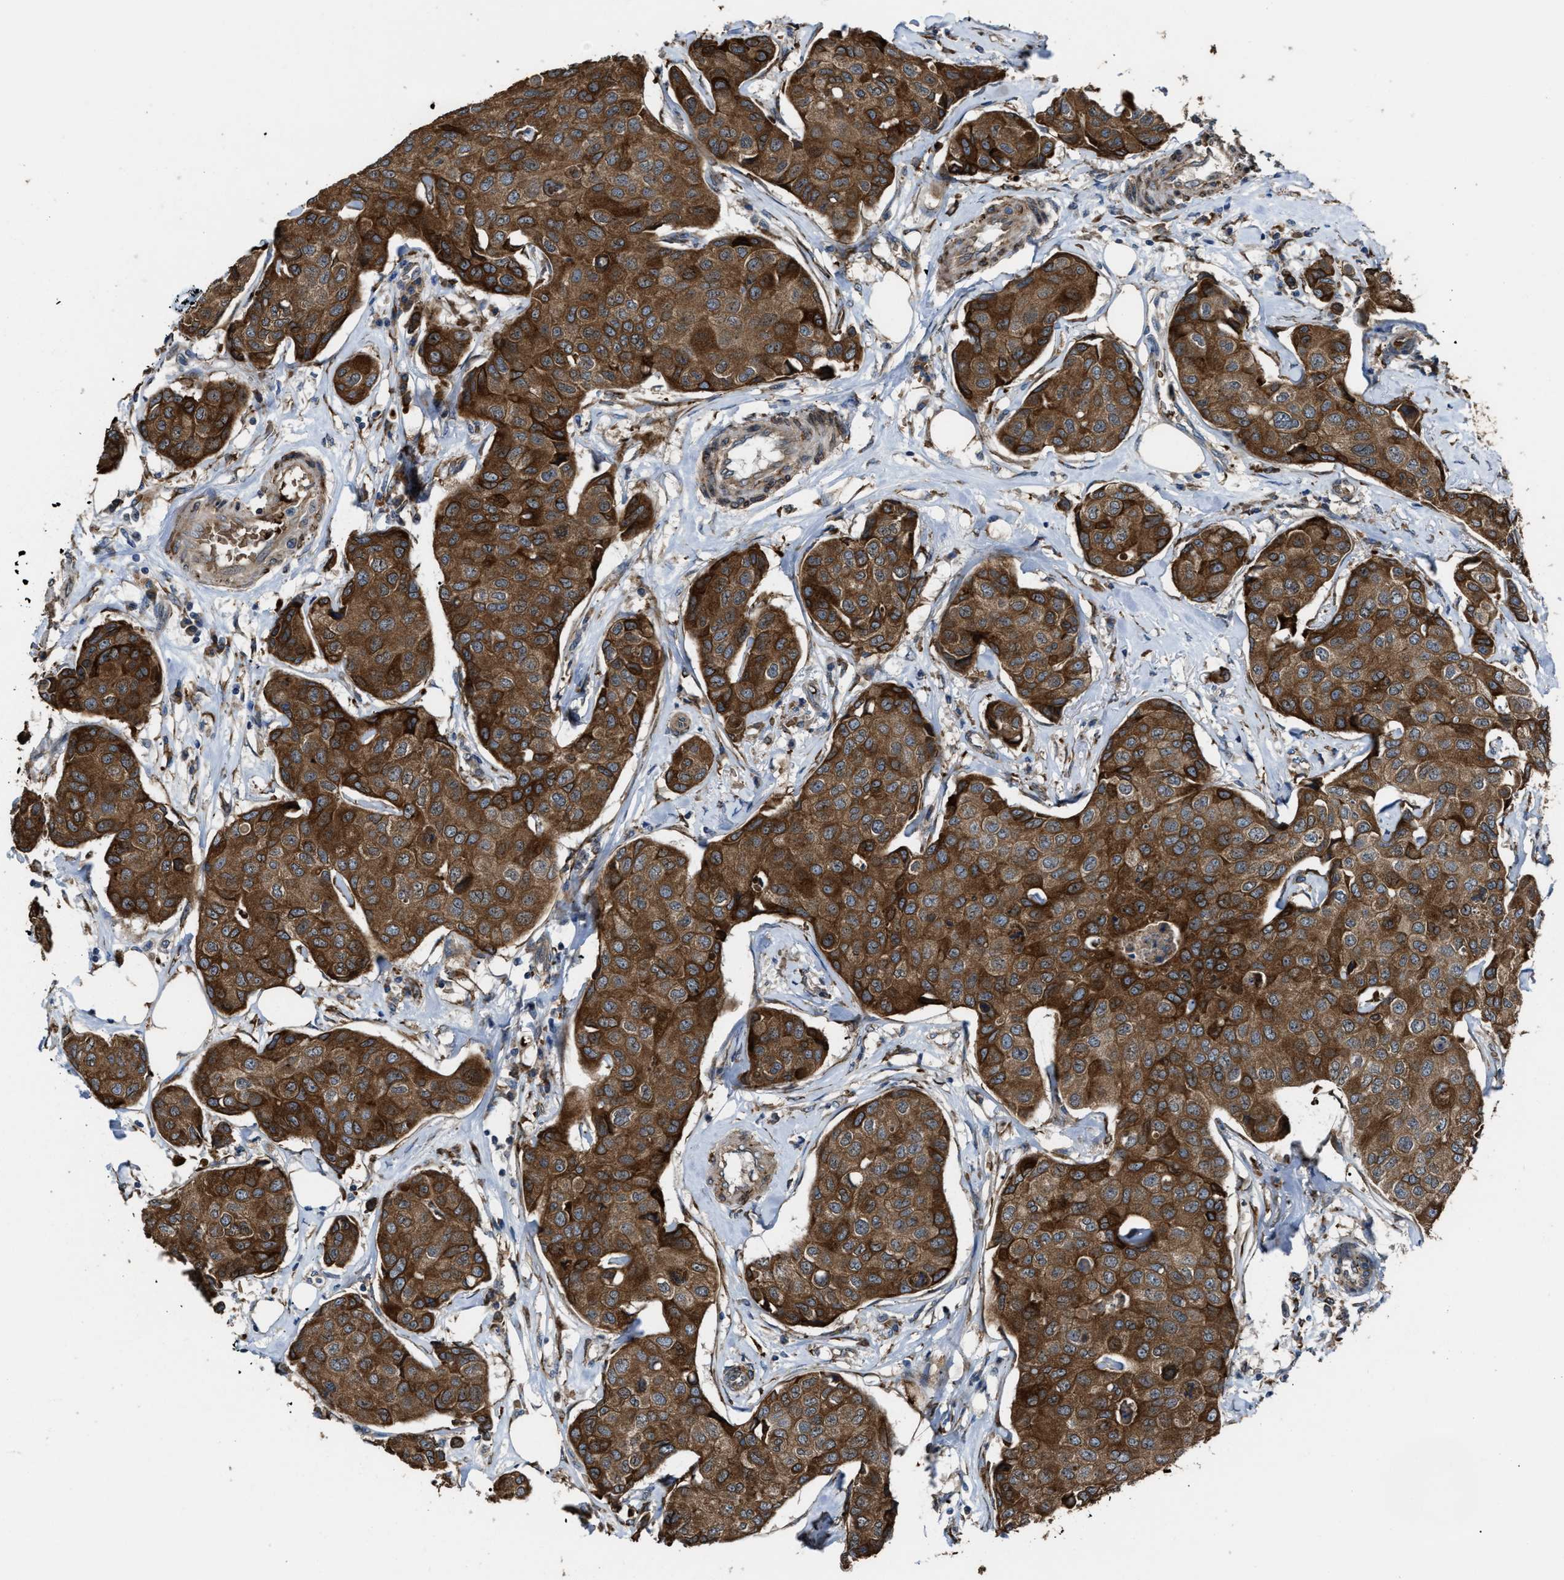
{"staining": {"intensity": "strong", "quantity": ">75%", "location": "cytoplasmic/membranous"}, "tissue": "breast cancer", "cell_type": "Tumor cells", "image_type": "cancer", "snomed": [{"axis": "morphology", "description": "Duct carcinoma"}, {"axis": "topography", "description": "Breast"}], "caption": "The immunohistochemical stain labels strong cytoplasmic/membranous staining in tumor cells of infiltrating ductal carcinoma (breast) tissue.", "gene": "SELENOM", "patient": {"sex": "female", "age": 80}}